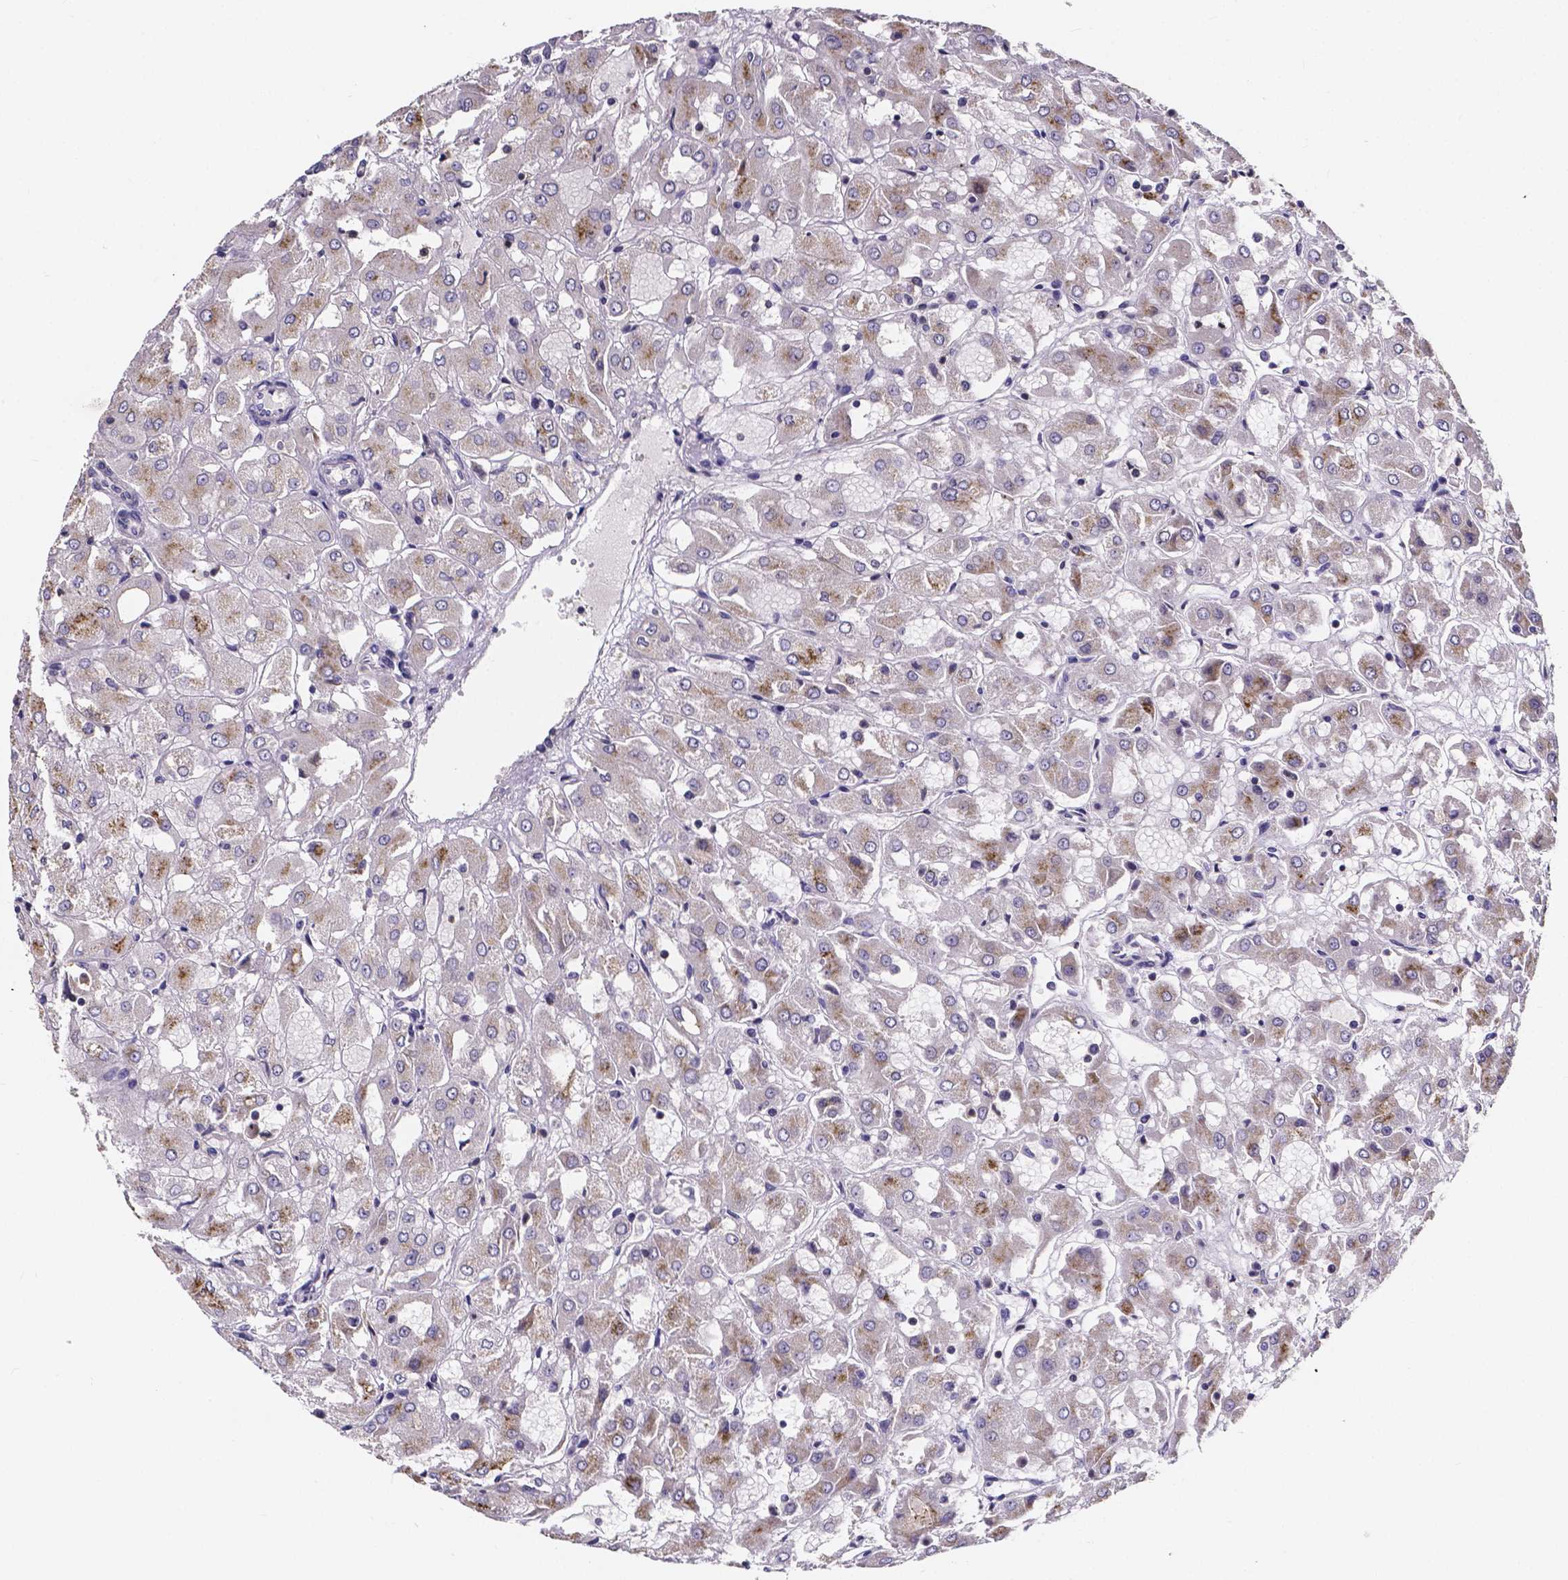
{"staining": {"intensity": "moderate", "quantity": "25%-75%", "location": "cytoplasmic/membranous"}, "tissue": "renal cancer", "cell_type": "Tumor cells", "image_type": "cancer", "snomed": [{"axis": "morphology", "description": "Adenocarcinoma, NOS"}, {"axis": "topography", "description": "Kidney"}], "caption": "Protein staining by immunohistochemistry (IHC) shows moderate cytoplasmic/membranous positivity in approximately 25%-75% of tumor cells in renal adenocarcinoma.", "gene": "THEMIS", "patient": {"sex": "male", "age": 72}}